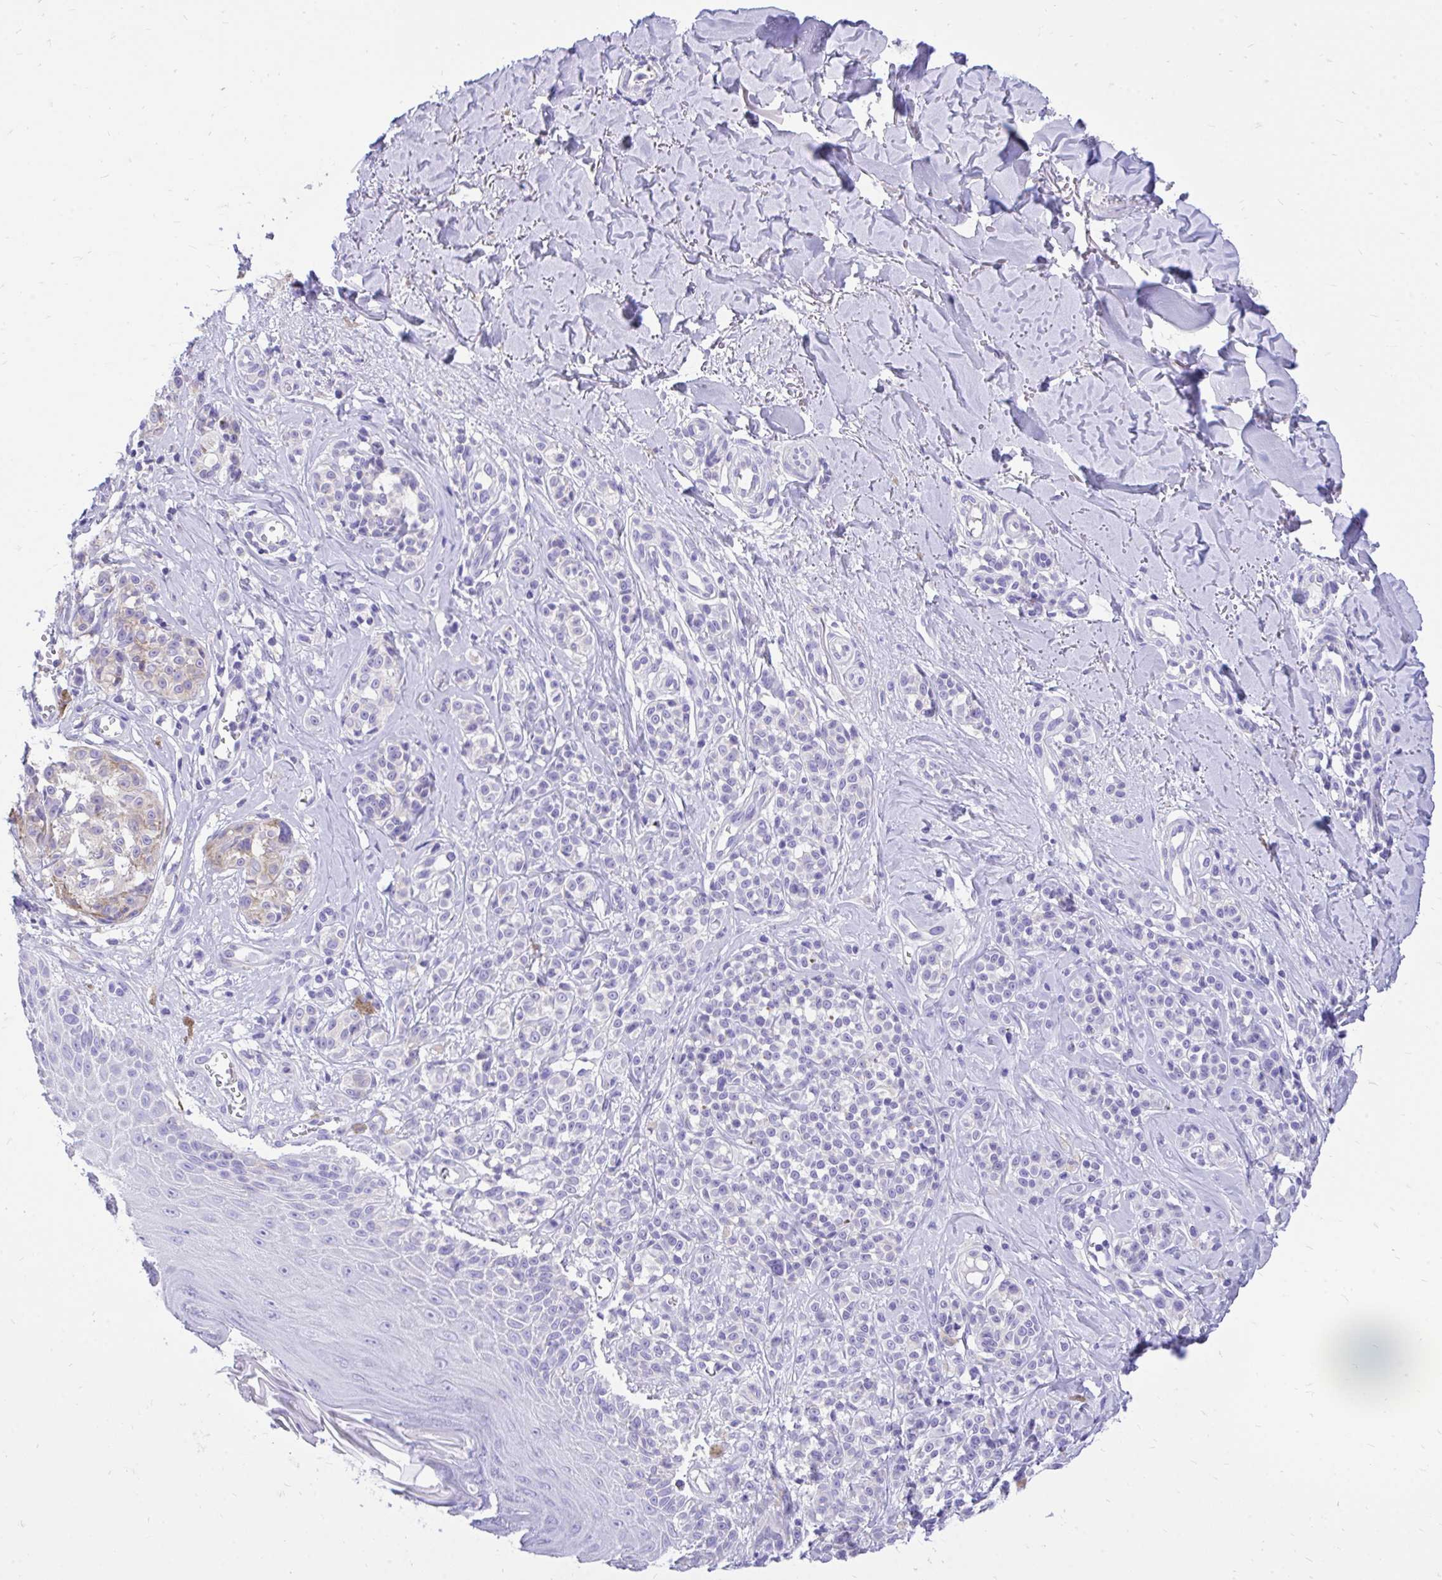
{"staining": {"intensity": "negative", "quantity": "none", "location": "none"}, "tissue": "melanoma", "cell_type": "Tumor cells", "image_type": "cancer", "snomed": [{"axis": "morphology", "description": "Malignant melanoma, NOS"}, {"axis": "topography", "description": "Skin"}], "caption": "An immunohistochemistry histopathology image of malignant melanoma is shown. There is no staining in tumor cells of malignant melanoma. (IHC, brightfield microscopy, high magnification).", "gene": "MON1A", "patient": {"sex": "male", "age": 74}}